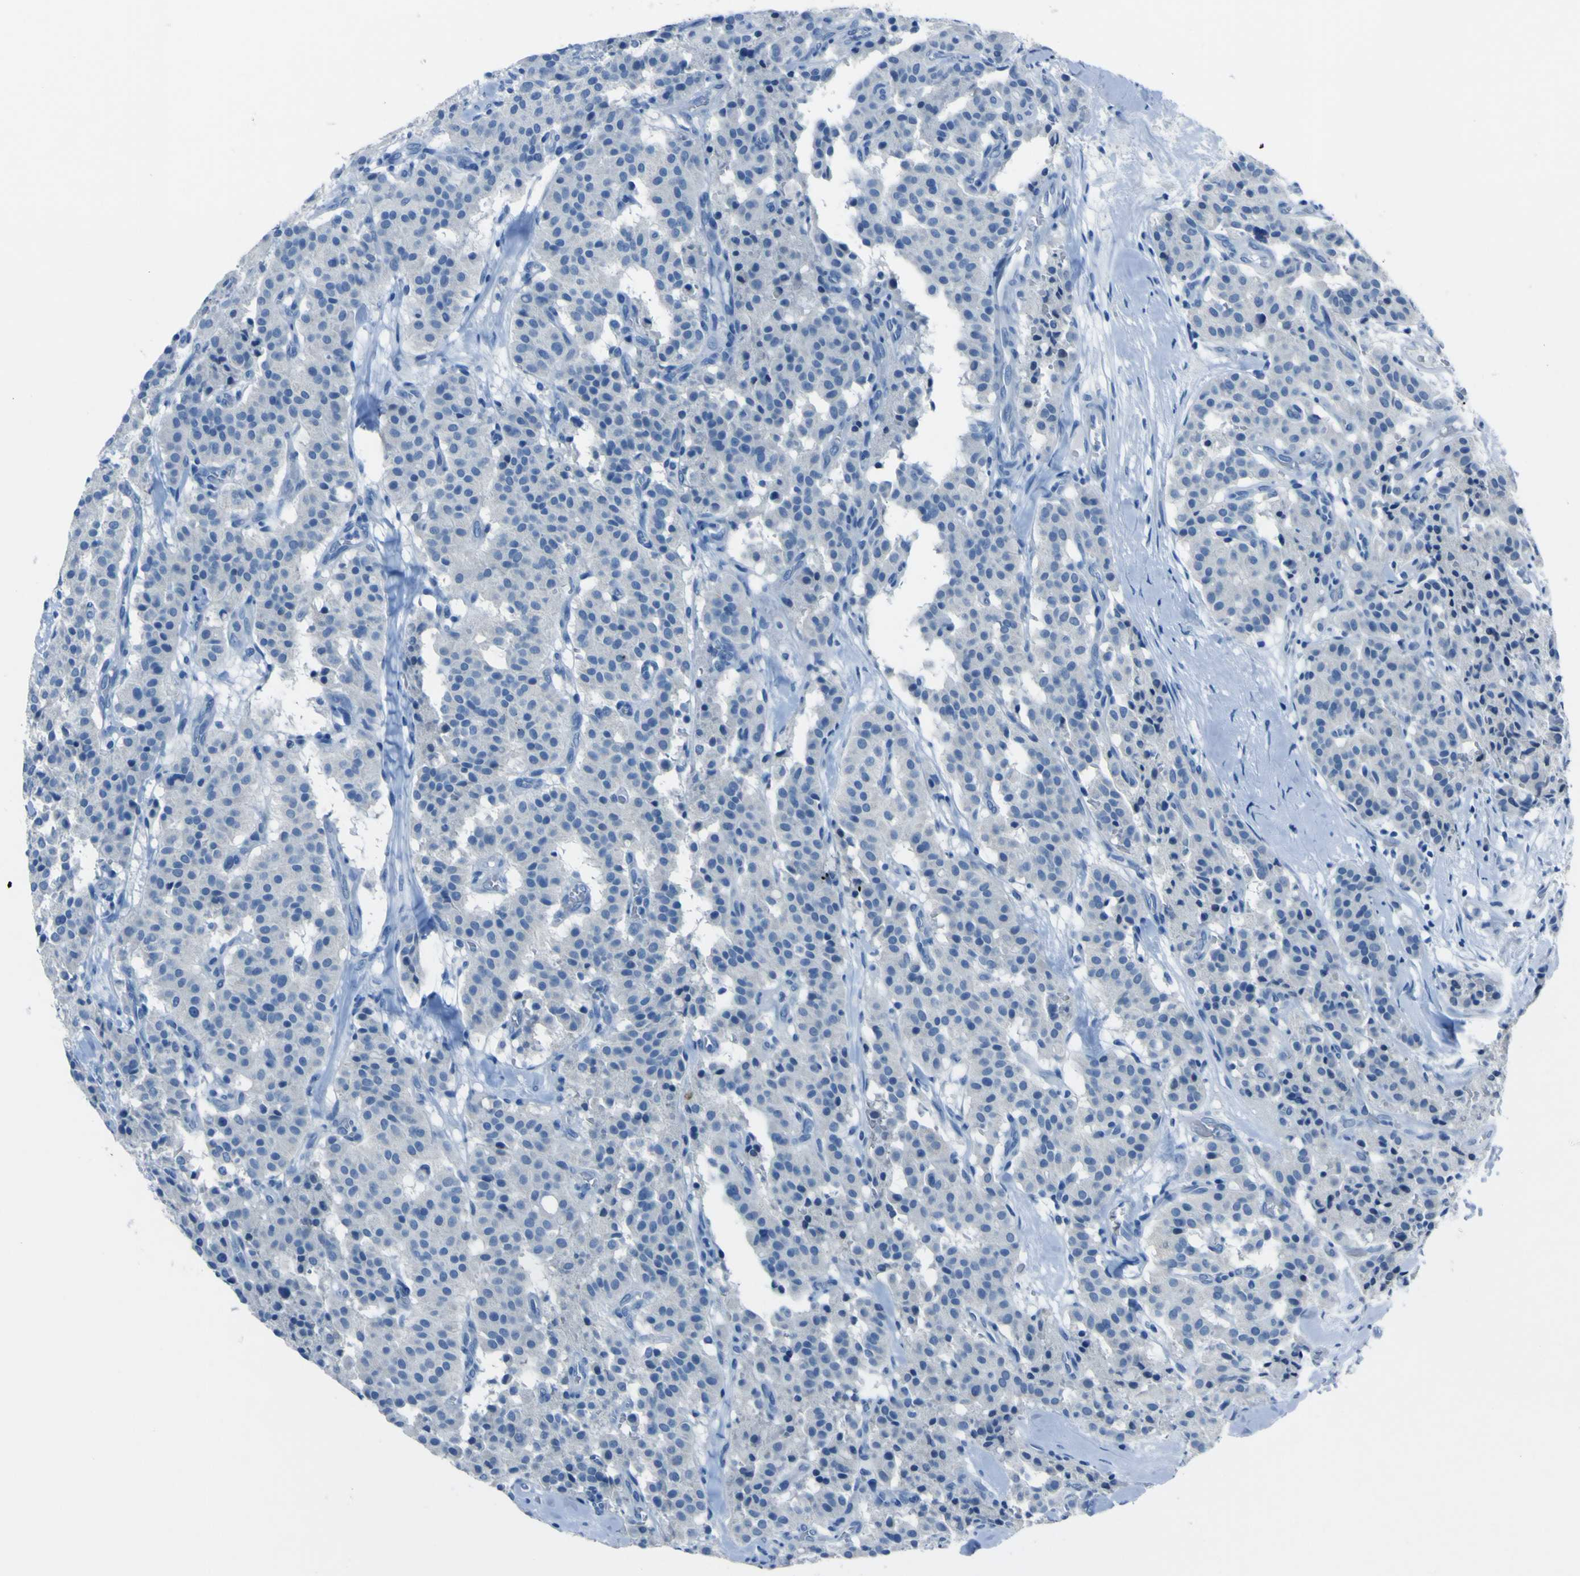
{"staining": {"intensity": "negative", "quantity": "none", "location": "none"}, "tissue": "carcinoid", "cell_type": "Tumor cells", "image_type": "cancer", "snomed": [{"axis": "morphology", "description": "Carcinoid, malignant, NOS"}, {"axis": "topography", "description": "Lung"}], "caption": "Immunohistochemistry (IHC) of human carcinoid (malignant) displays no staining in tumor cells. (DAB immunohistochemistry, high magnification).", "gene": "PHKG1", "patient": {"sex": "male", "age": 30}}